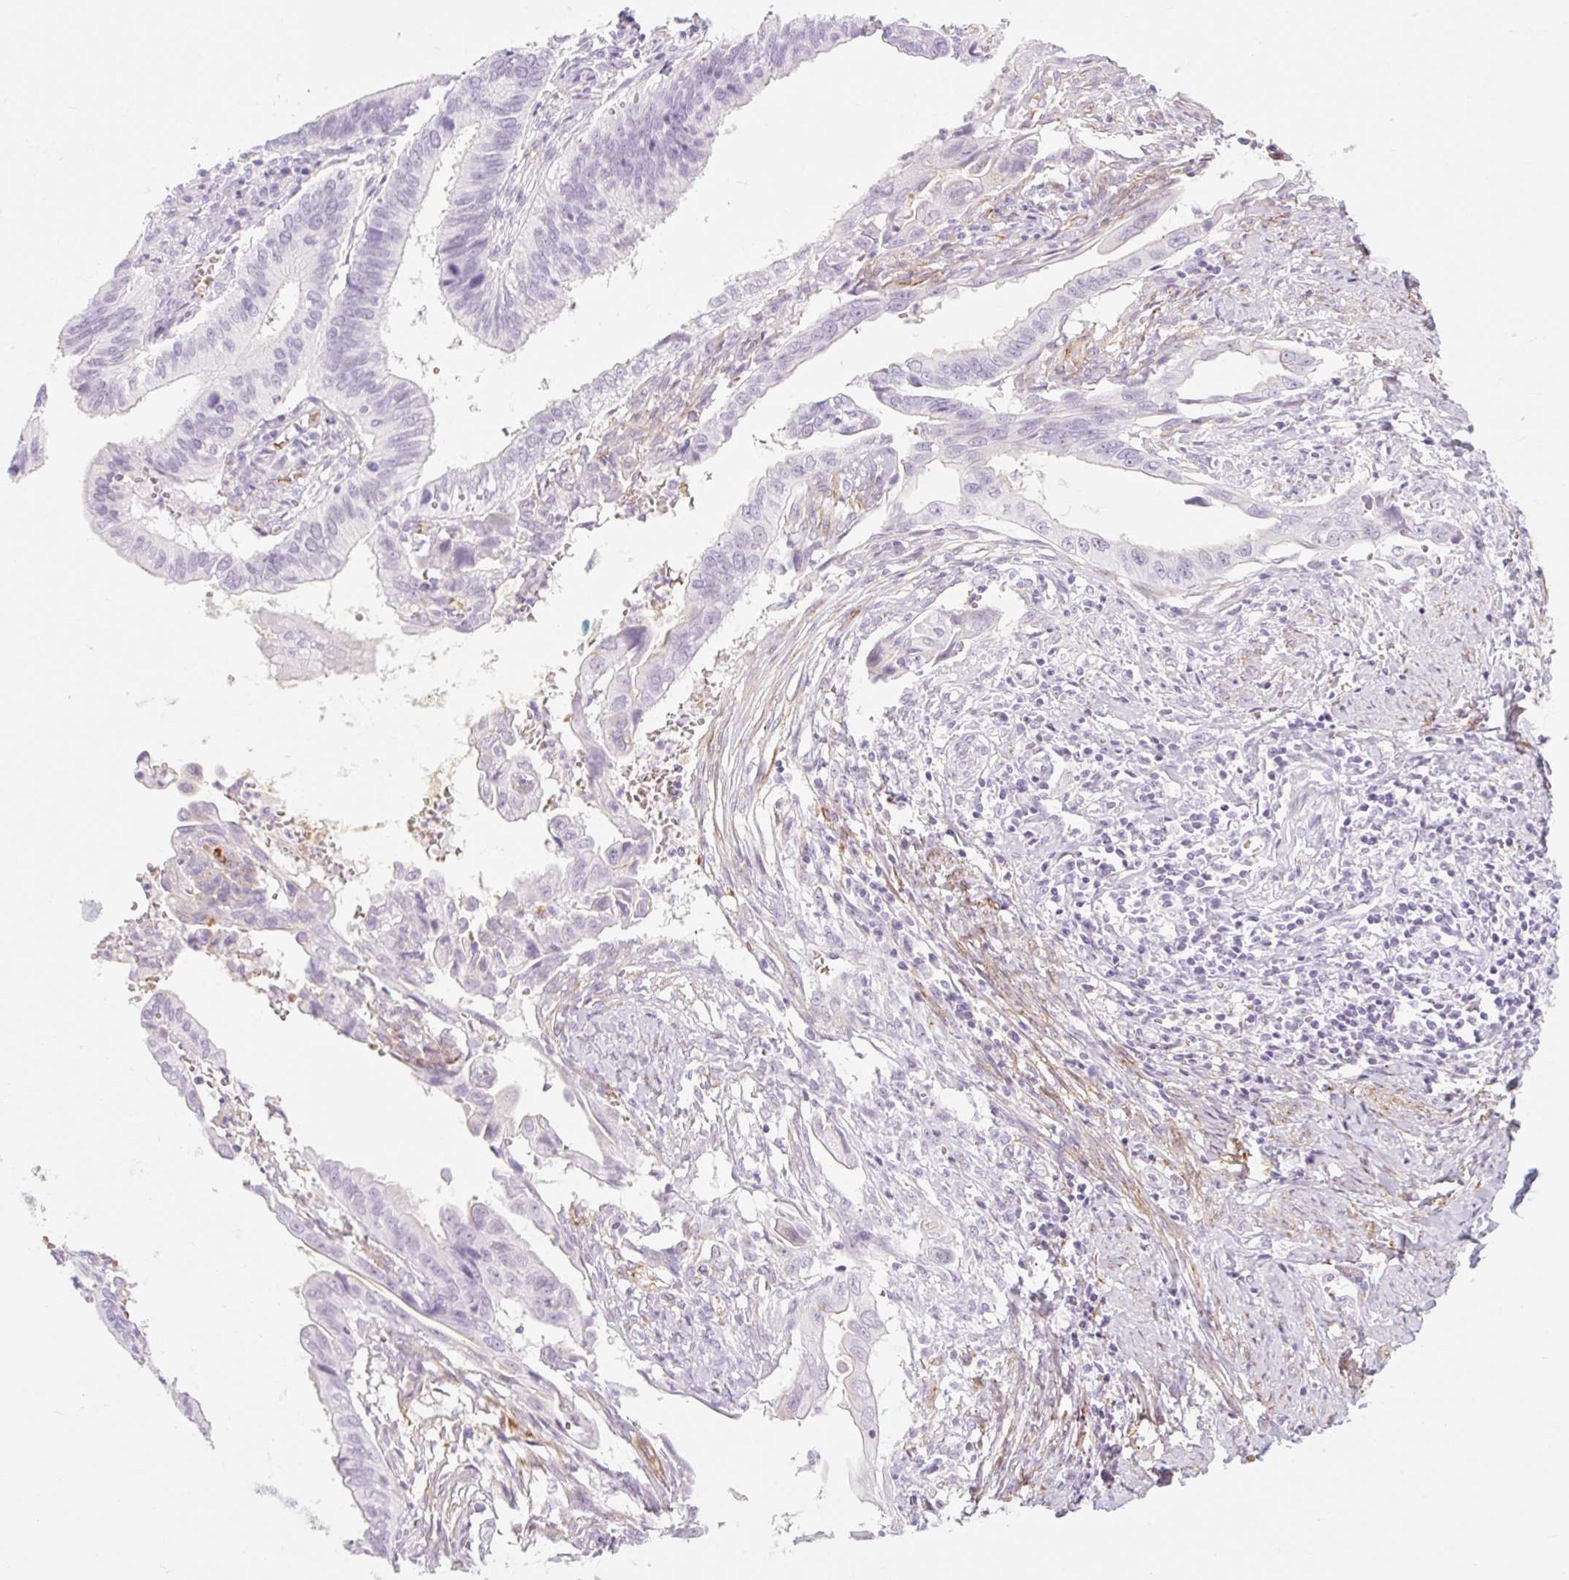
{"staining": {"intensity": "negative", "quantity": "none", "location": "none"}, "tissue": "cervical cancer", "cell_type": "Tumor cells", "image_type": "cancer", "snomed": [{"axis": "morphology", "description": "Adenocarcinoma, NOS"}, {"axis": "topography", "description": "Cervix"}], "caption": "Immunohistochemistry of adenocarcinoma (cervical) displays no expression in tumor cells. Brightfield microscopy of IHC stained with DAB (3,3'-diaminobenzidine) (brown) and hematoxylin (blue), captured at high magnification.", "gene": "TAF1L", "patient": {"sex": "female", "age": 42}}